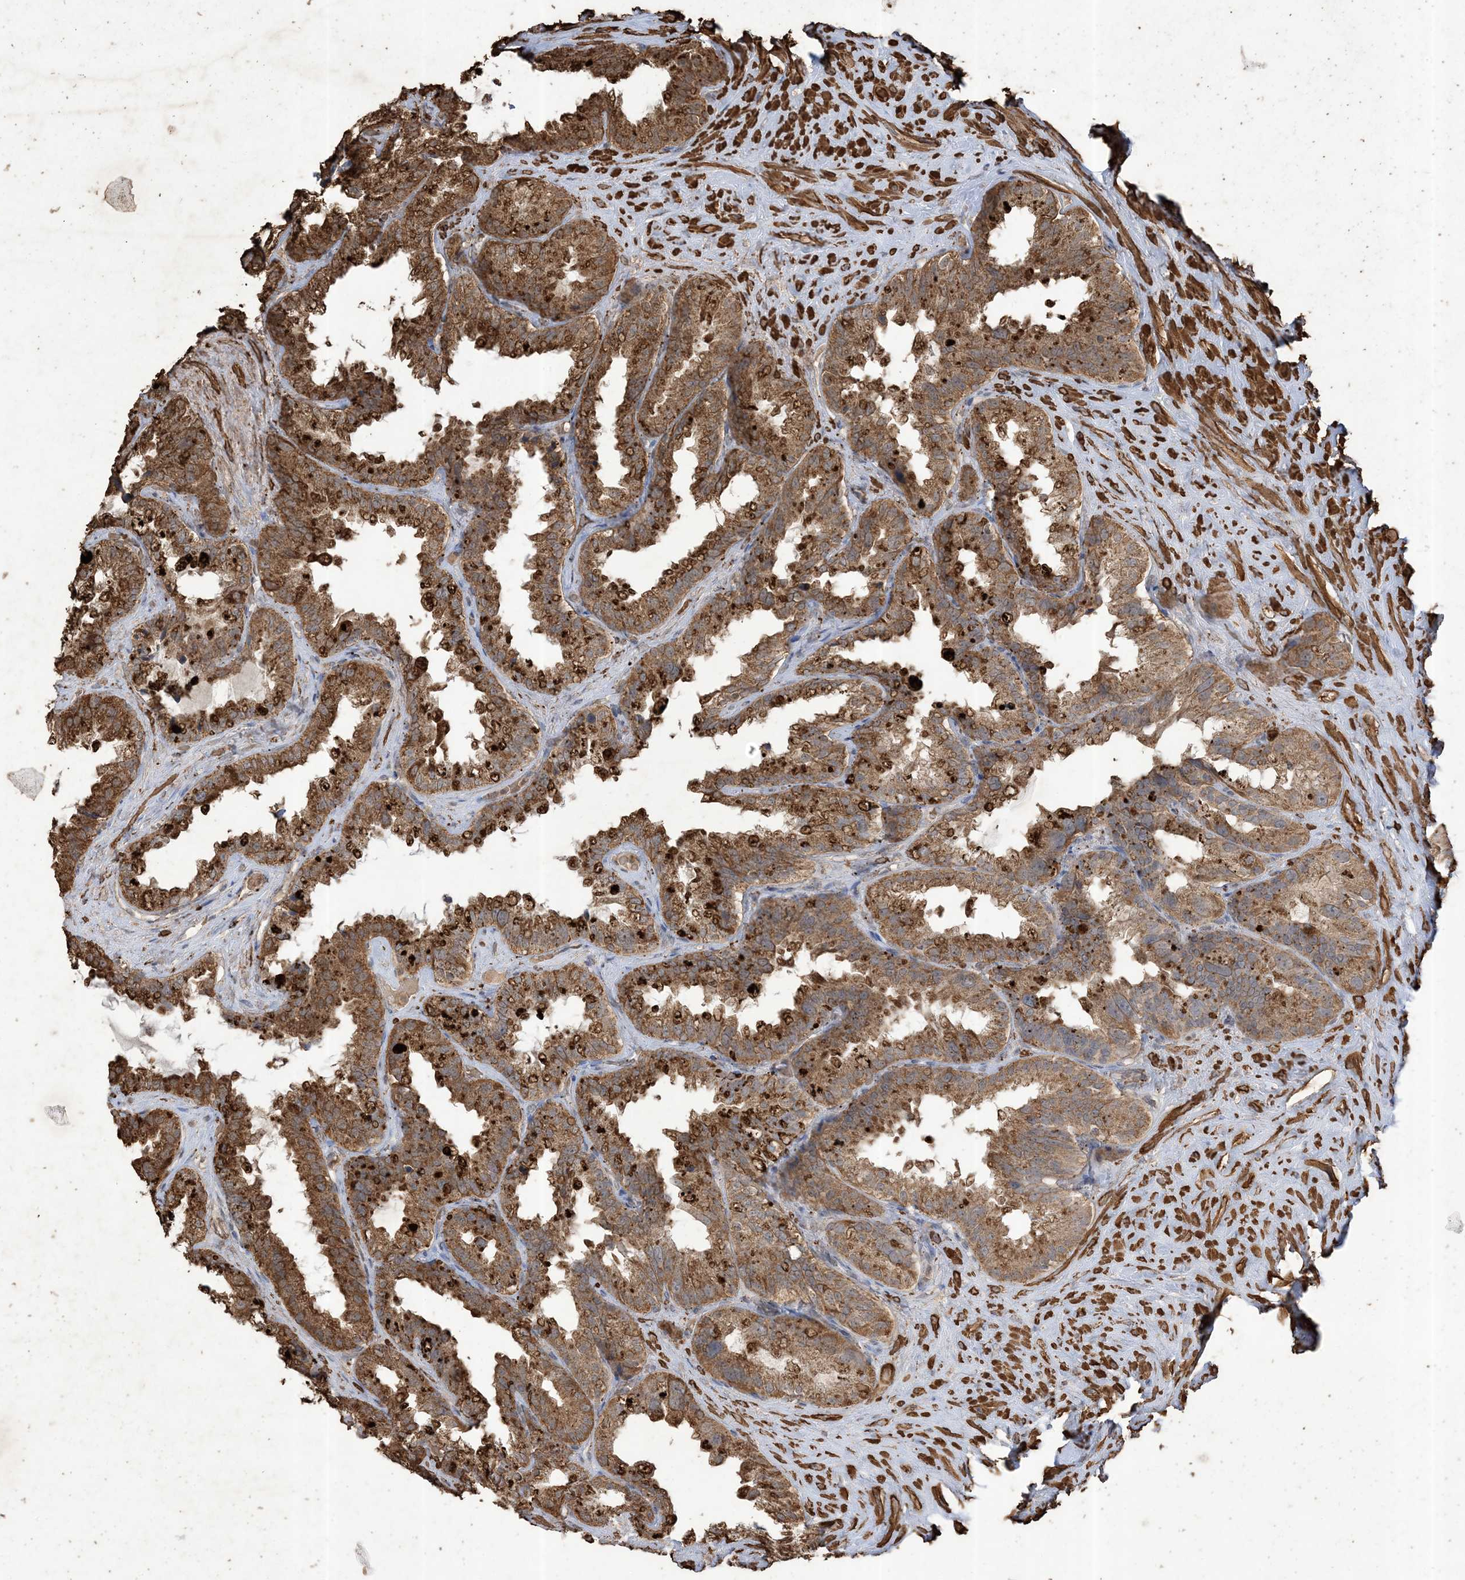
{"staining": {"intensity": "strong", "quantity": ">75%", "location": "cytoplasmic/membranous"}, "tissue": "seminal vesicle", "cell_type": "Glandular cells", "image_type": "normal", "snomed": [{"axis": "morphology", "description": "Normal tissue, NOS"}, {"axis": "topography", "description": "Seminal veicle"}], "caption": "Benign seminal vesicle demonstrates strong cytoplasmic/membranous positivity in approximately >75% of glandular cells, visualized by immunohistochemistry.", "gene": "HPS4", "patient": {"sex": "male", "age": 80}}